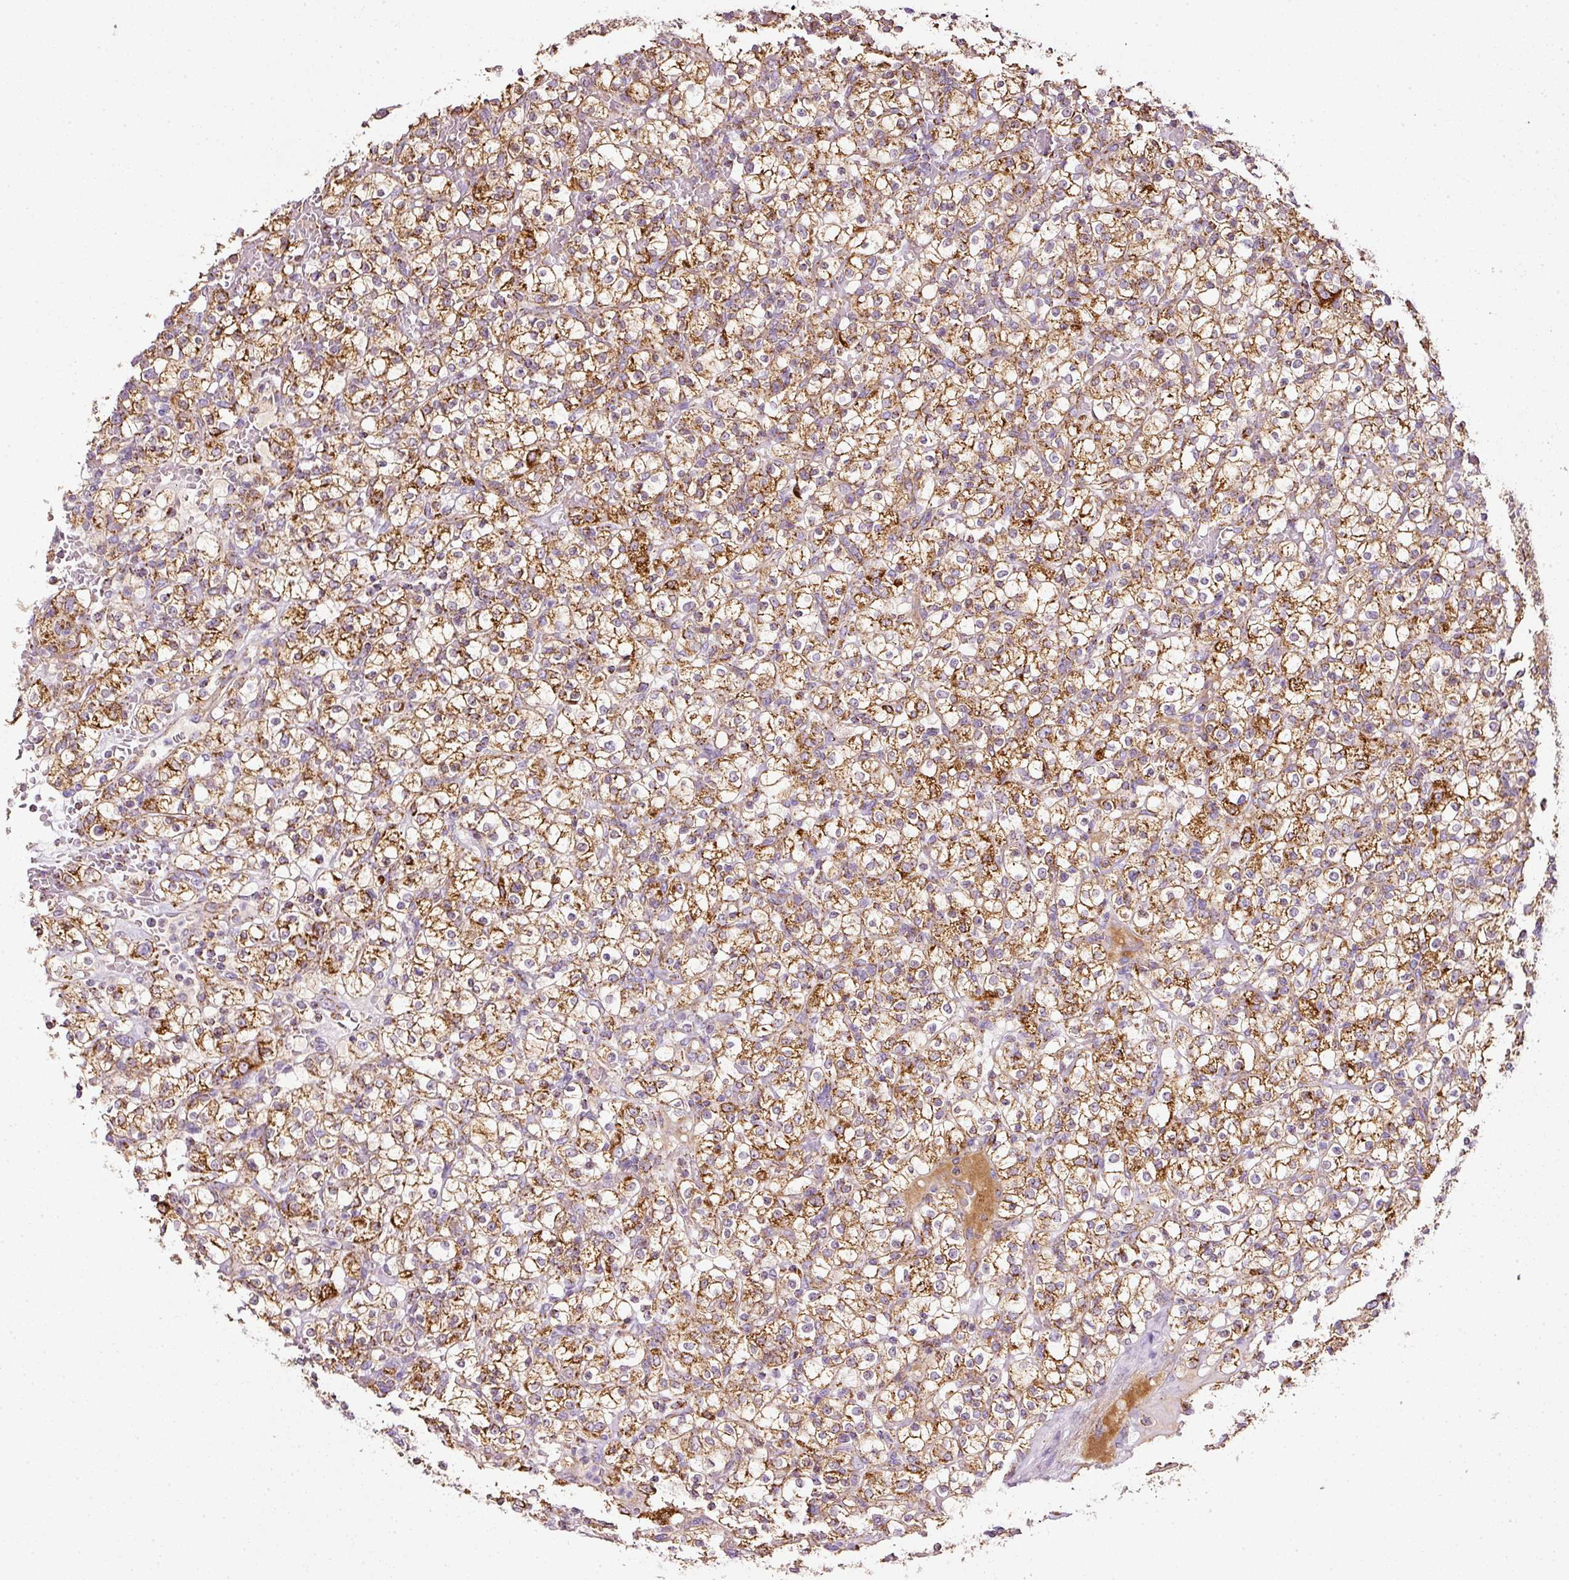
{"staining": {"intensity": "moderate", "quantity": ">75%", "location": "cytoplasmic/membranous"}, "tissue": "renal cancer", "cell_type": "Tumor cells", "image_type": "cancer", "snomed": [{"axis": "morphology", "description": "Normal tissue, NOS"}, {"axis": "morphology", "description": "Adenocarcinoma, NOS"}, {"axis": "topography", "description": "Kidney"}], "caption": "A high-resolution photomicrograph shows immunohistochemistry staining of renal cancer (adenocarcinoma), which exhibits moderate cytoplasmic/membranous positivity in about >75% of tumor cells.", "gene": "SDHA", "patient": {"sex": "female", "age": 72}}